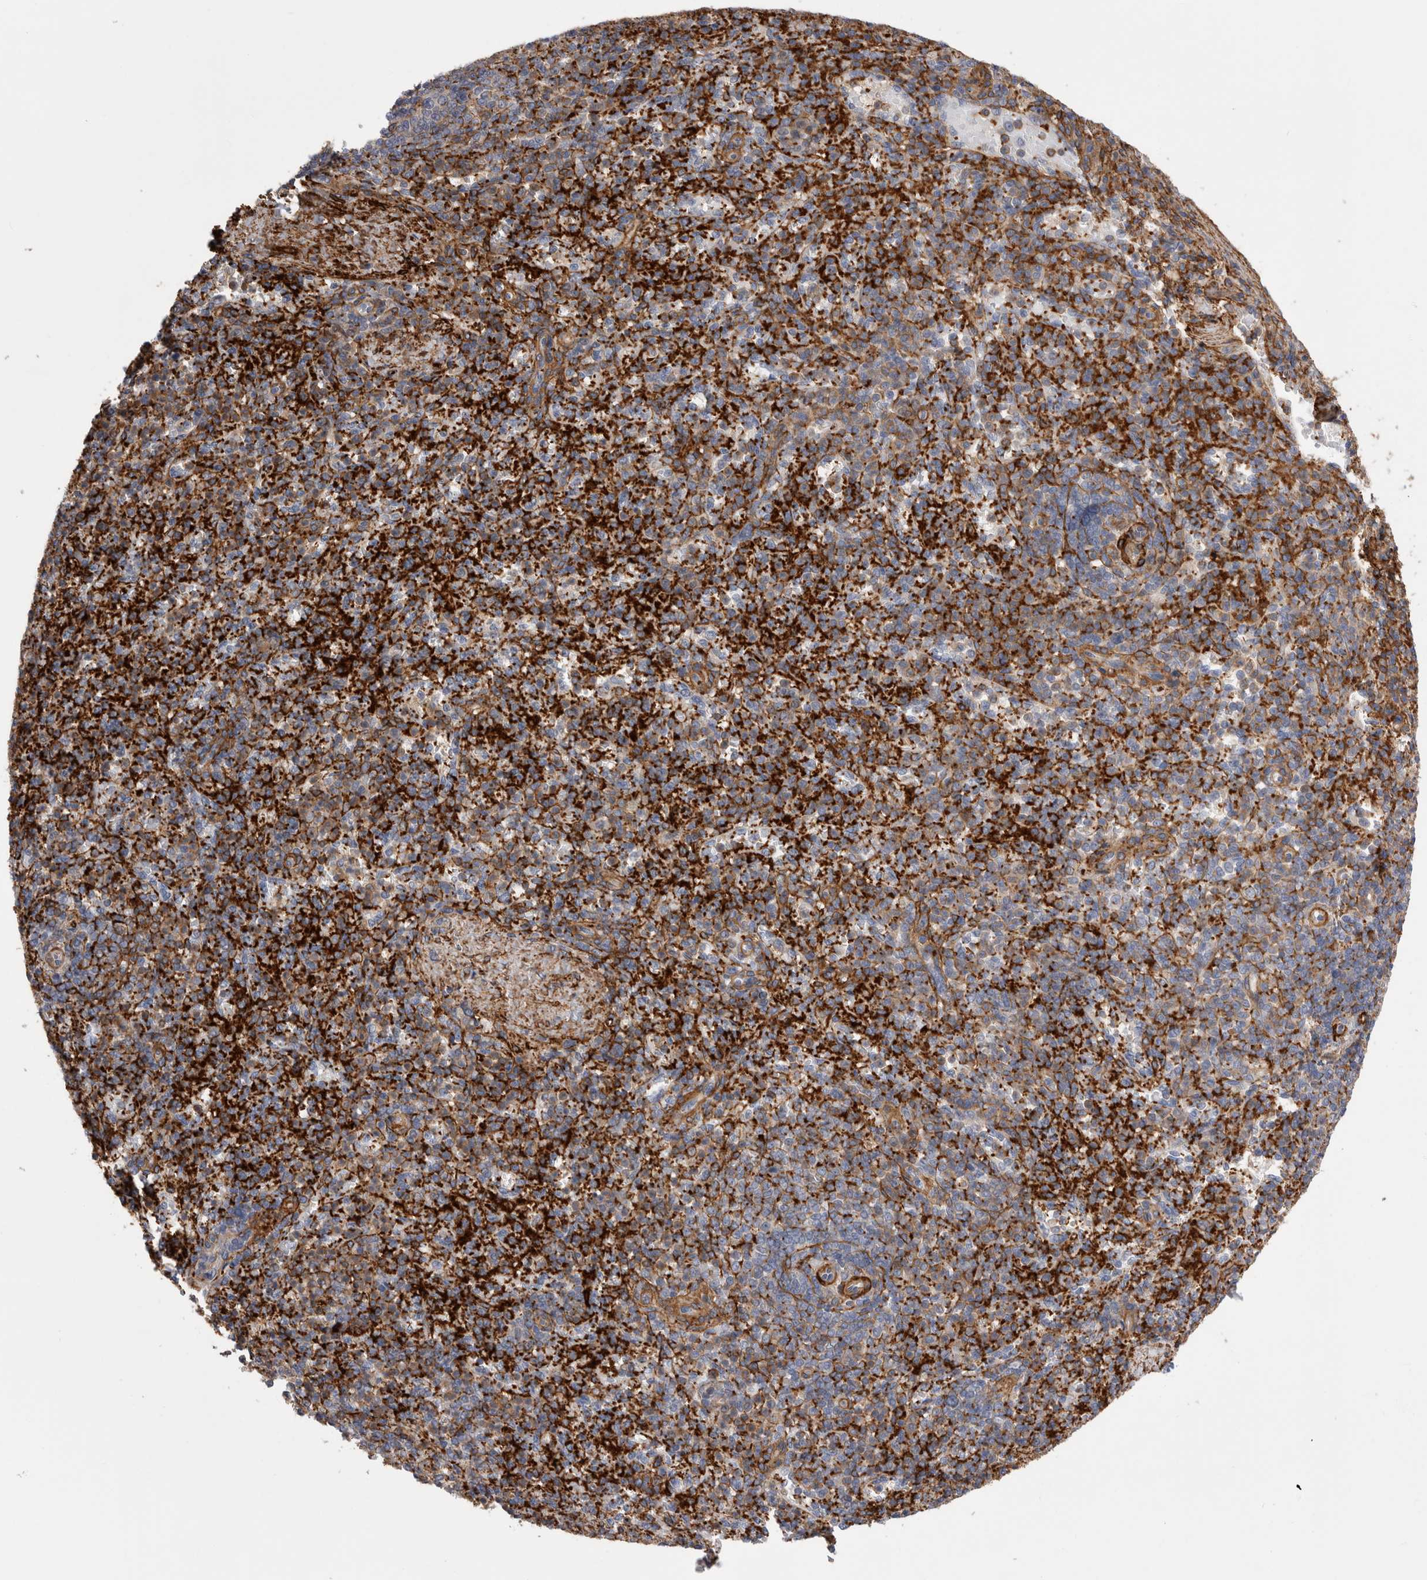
{"staining": {"intensity": "moderate", "quantity": "25%-75%", "location": "cytoplasmic/membranous"}, "tissue": "spleen", "cell_type": "Cells in red pulp", "image_type": "normal", "snomed": [{"axis": "morphology", "description": "Normal tissue, NOS"}, {"axis": "topography", "description": "Spleen"}], "caption": "Immunohistochemical staining of normal spleen reveals moderate cytoplasmic/membranous protein positivity in about 25%-75% of cells in red pulp.", "gene": "EPRS1", "patient": {"sex": "female", "age": 74}}